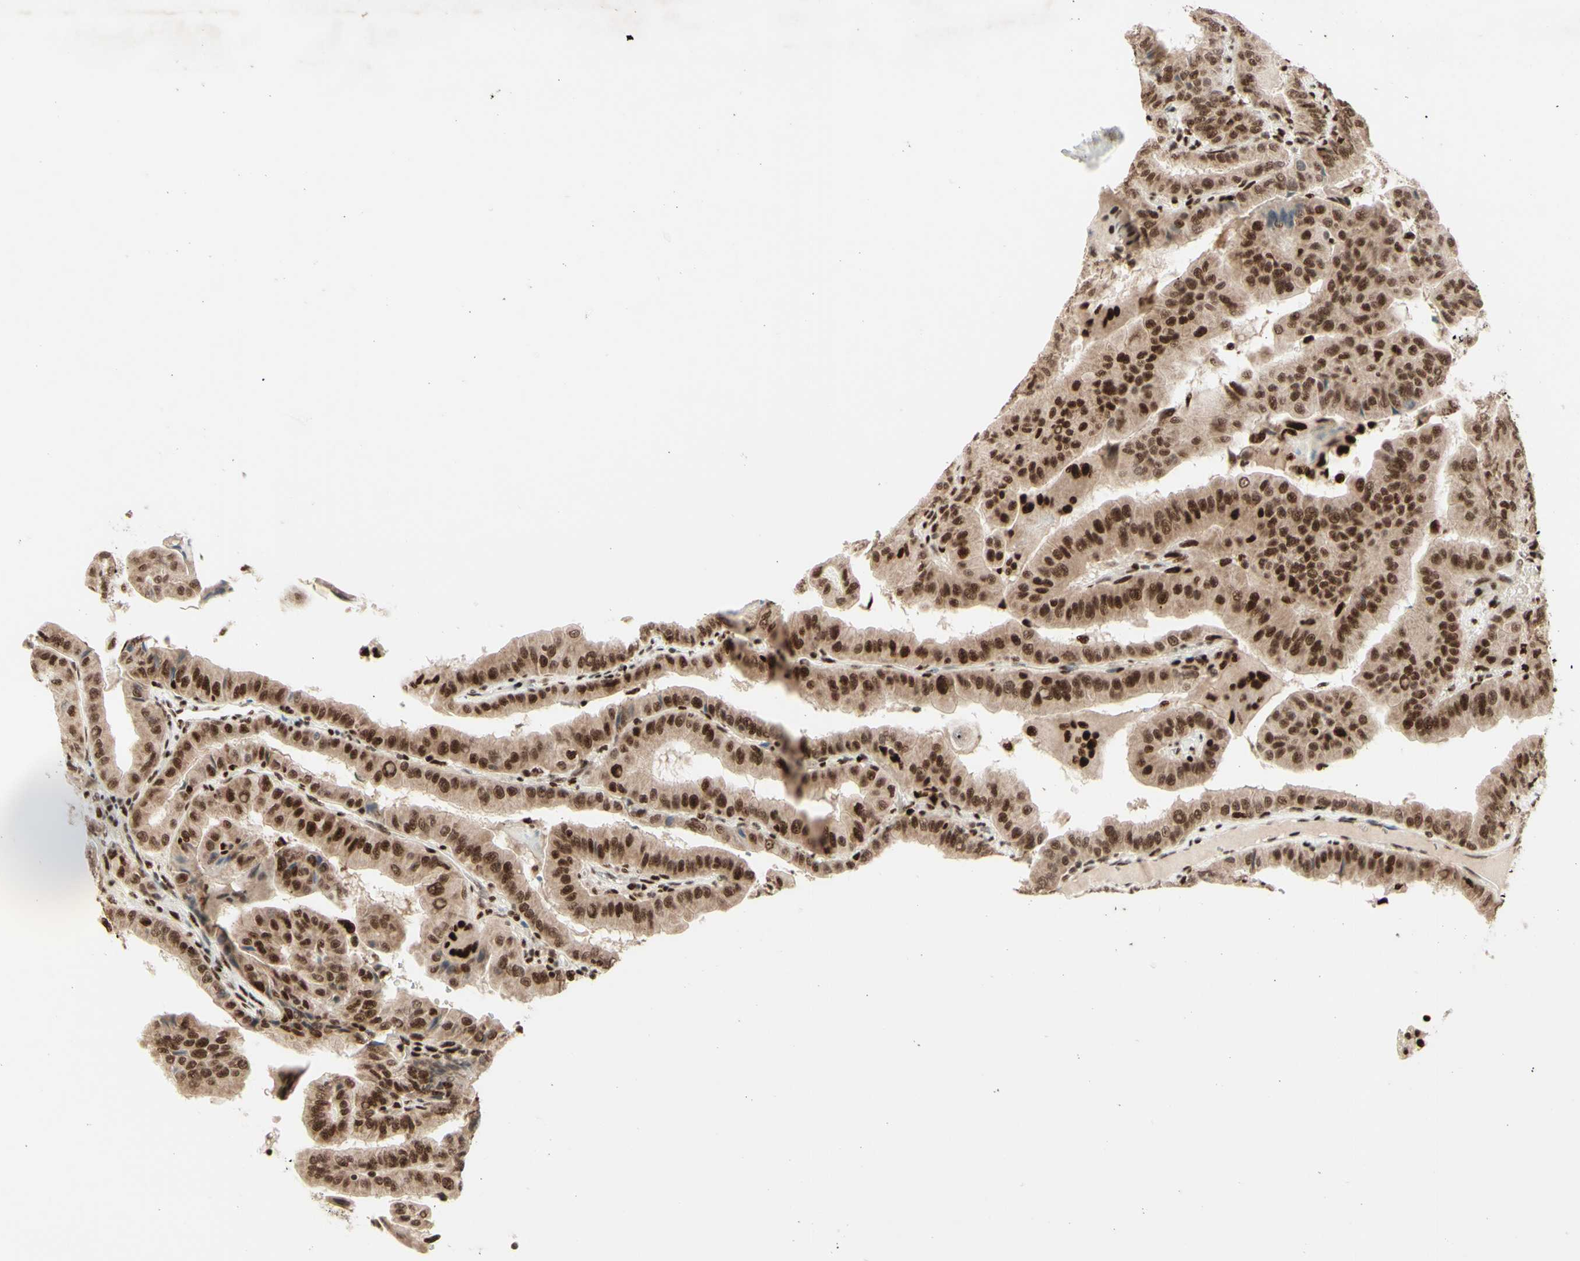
{"staining": {"intensity": "strong", "quantity": ">75%", "location": "nuclear"}, "tissue": "thyroid cancer", "cell_type": "Tumor cells", "image_type": "cancer", "snomed": [{"axis": "morphology", "description": "Papillary adenocarcinoma, NOS"}, {"axis": "topography", "description": "Thyroid gland"}], "caption": "The micrograph displays staining of papillary adenocarcinoma (thyroid), revealing strong nuclear protein positivity (brown color) within tumor cells.", "gene": "NR3C1", "patient": {"sex": "male", "age": 33}}